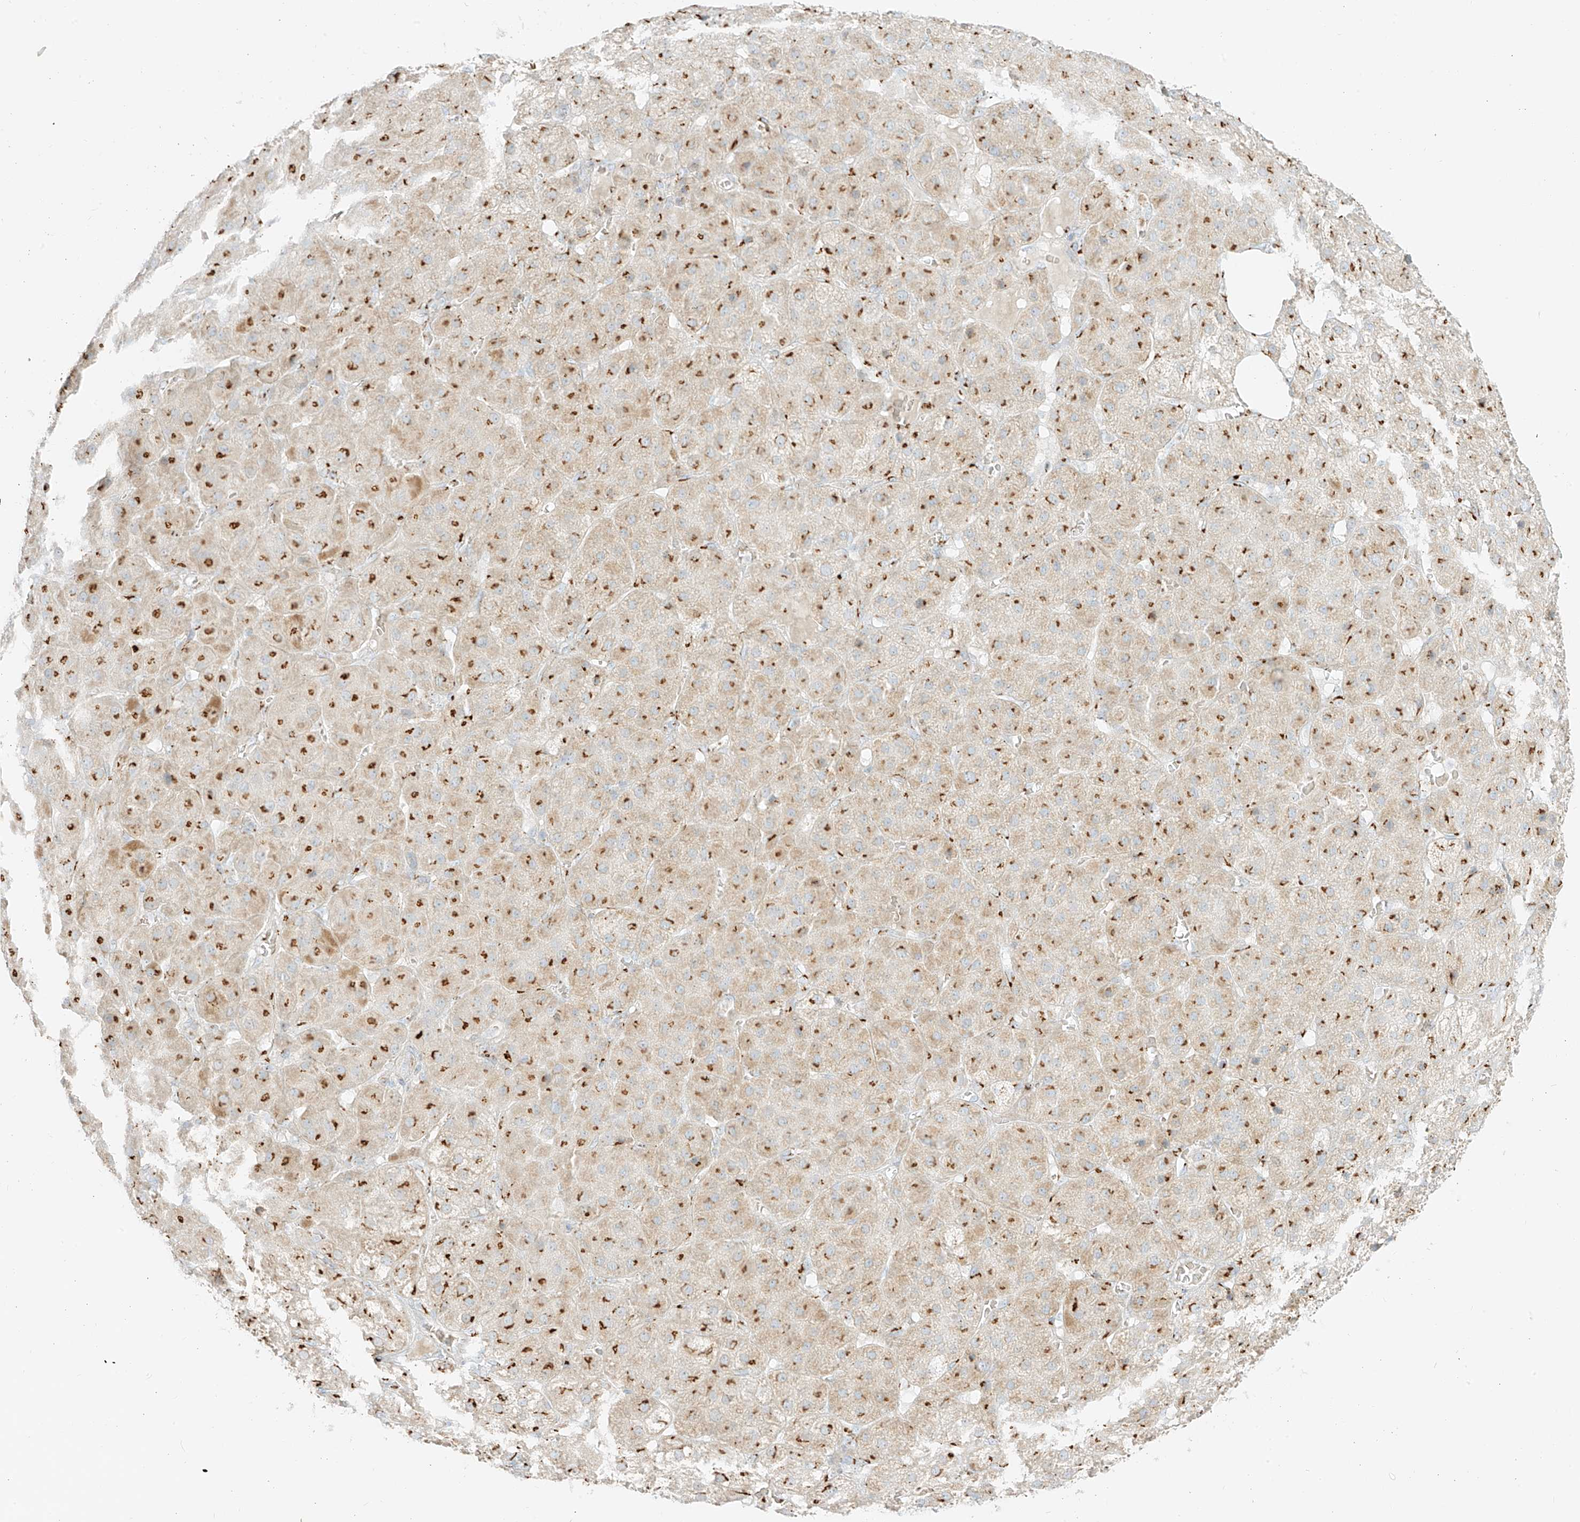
{"staining": {"intensity": "moderate", "quantity": "25%-75%", "location": "cytoplasmic/membranous"}, "tissue": "adrenal gland", "cell_type": "Glandular cells", "image_type": "normal", "snomed": [{"axis": "morphology", "description": "Normal tissue, NOS"}, {"axis": "topography", "description": "Adrenal gland"}], "caption": "Glandular cells show moderate cytoplasmic/membranous positivity in approximately 25%-75% of cells in normal adrenal gland. The staining was performed using DAB, with brown indicating positive protein expression. Nuclei are stained blue with hematoxylin.", "gene": "TMEM87B", "patient": {"sex": "female", "age": 57}}